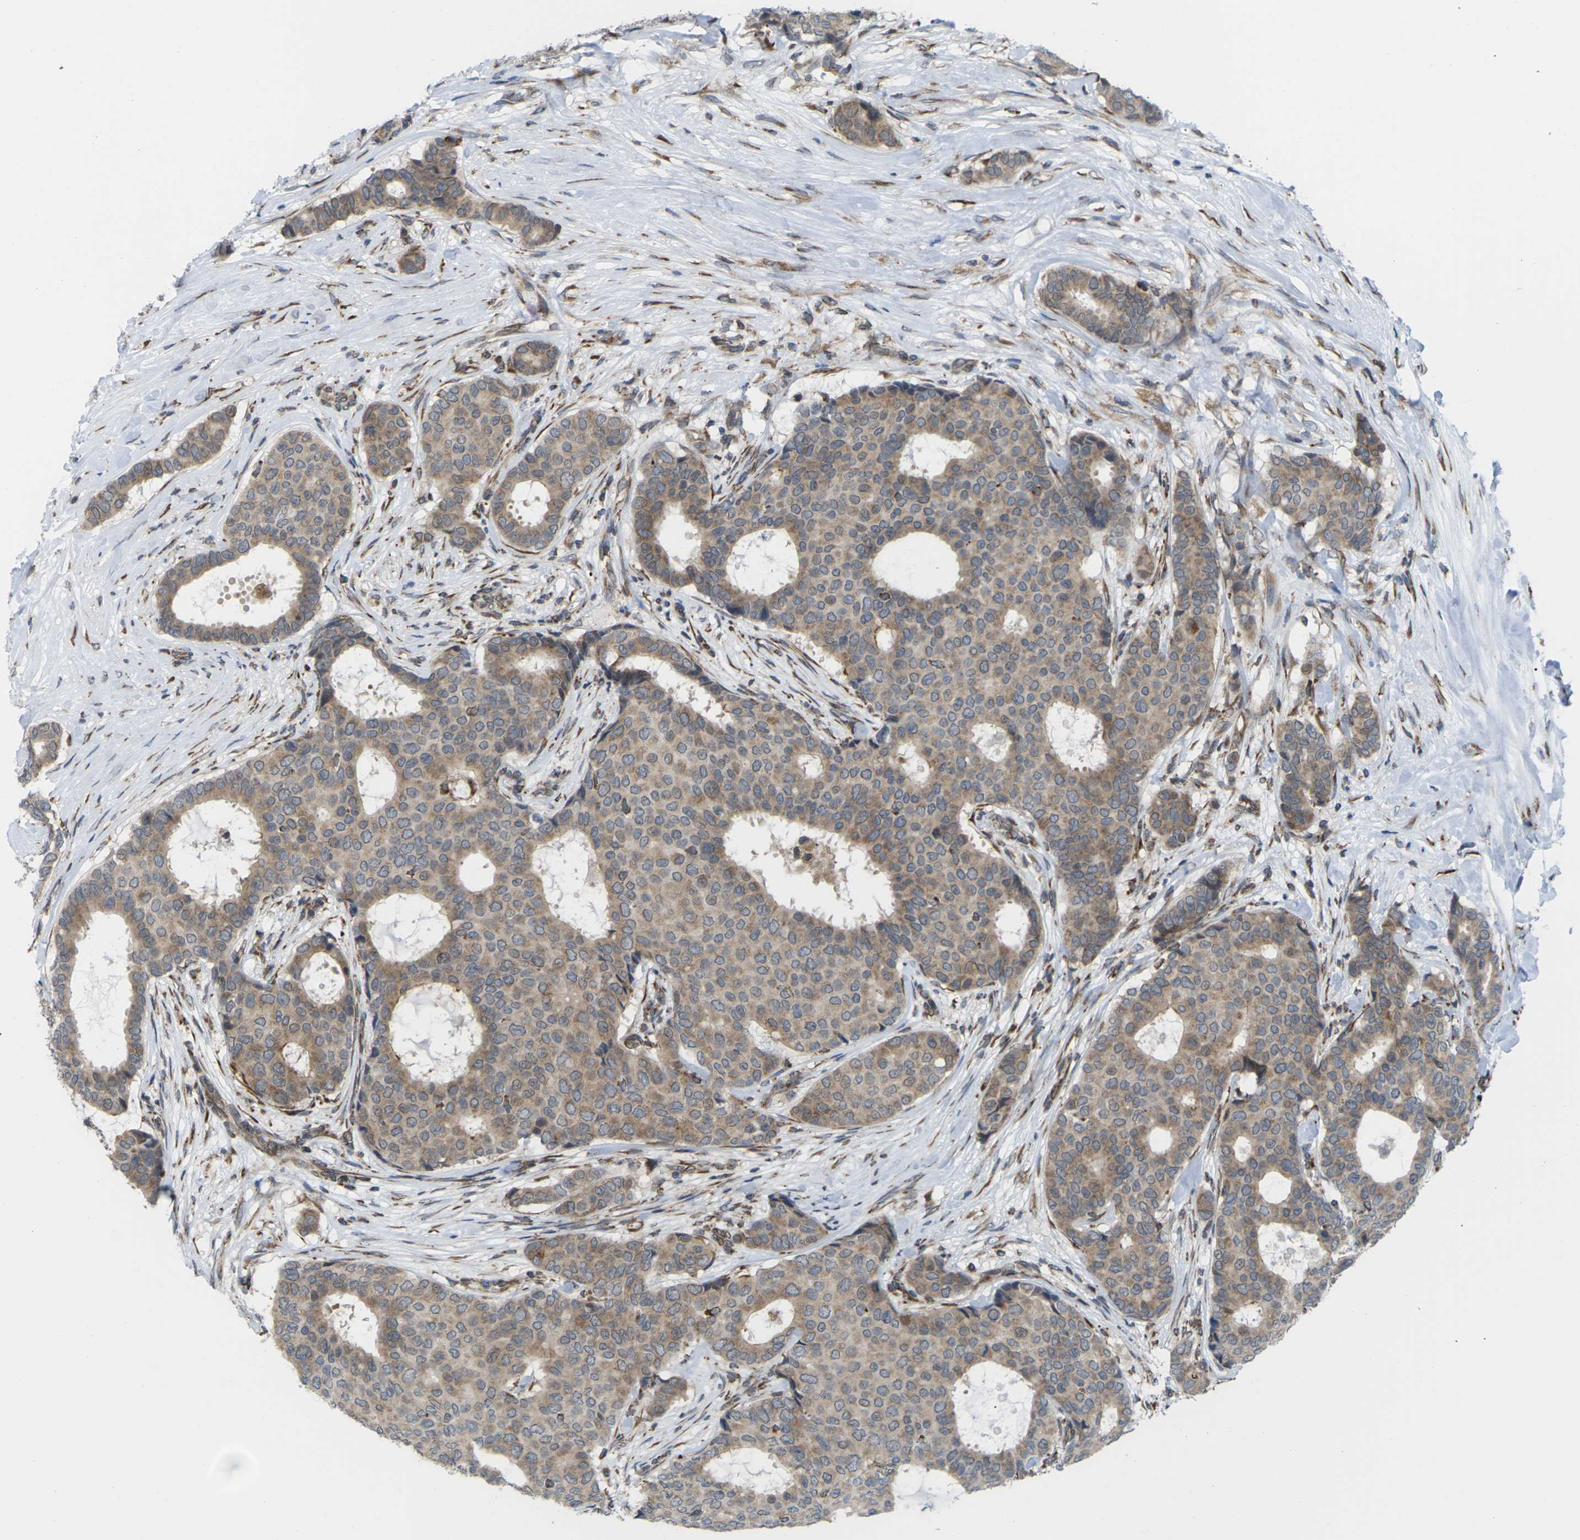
{"staining": {"intensity": "moderate", "quantity": ">75%", "location": "cytoplasmic/membranous"}, "tissue": "breast cancer", "cell_type": "Tumor cells", "image_type": "cancer", "snomed": [{"axis": "morphology", "description": "Duct carcinoma"}, {"axis": "topography", "description": "Breast"}], "caption": "Moderate cytoplasmic/membranous protein expression is present in approximately >75% of tumor cells in breast cancer.", "gene": "PDZK1IP1", "patient": {"sex": "female", "age": 75}}